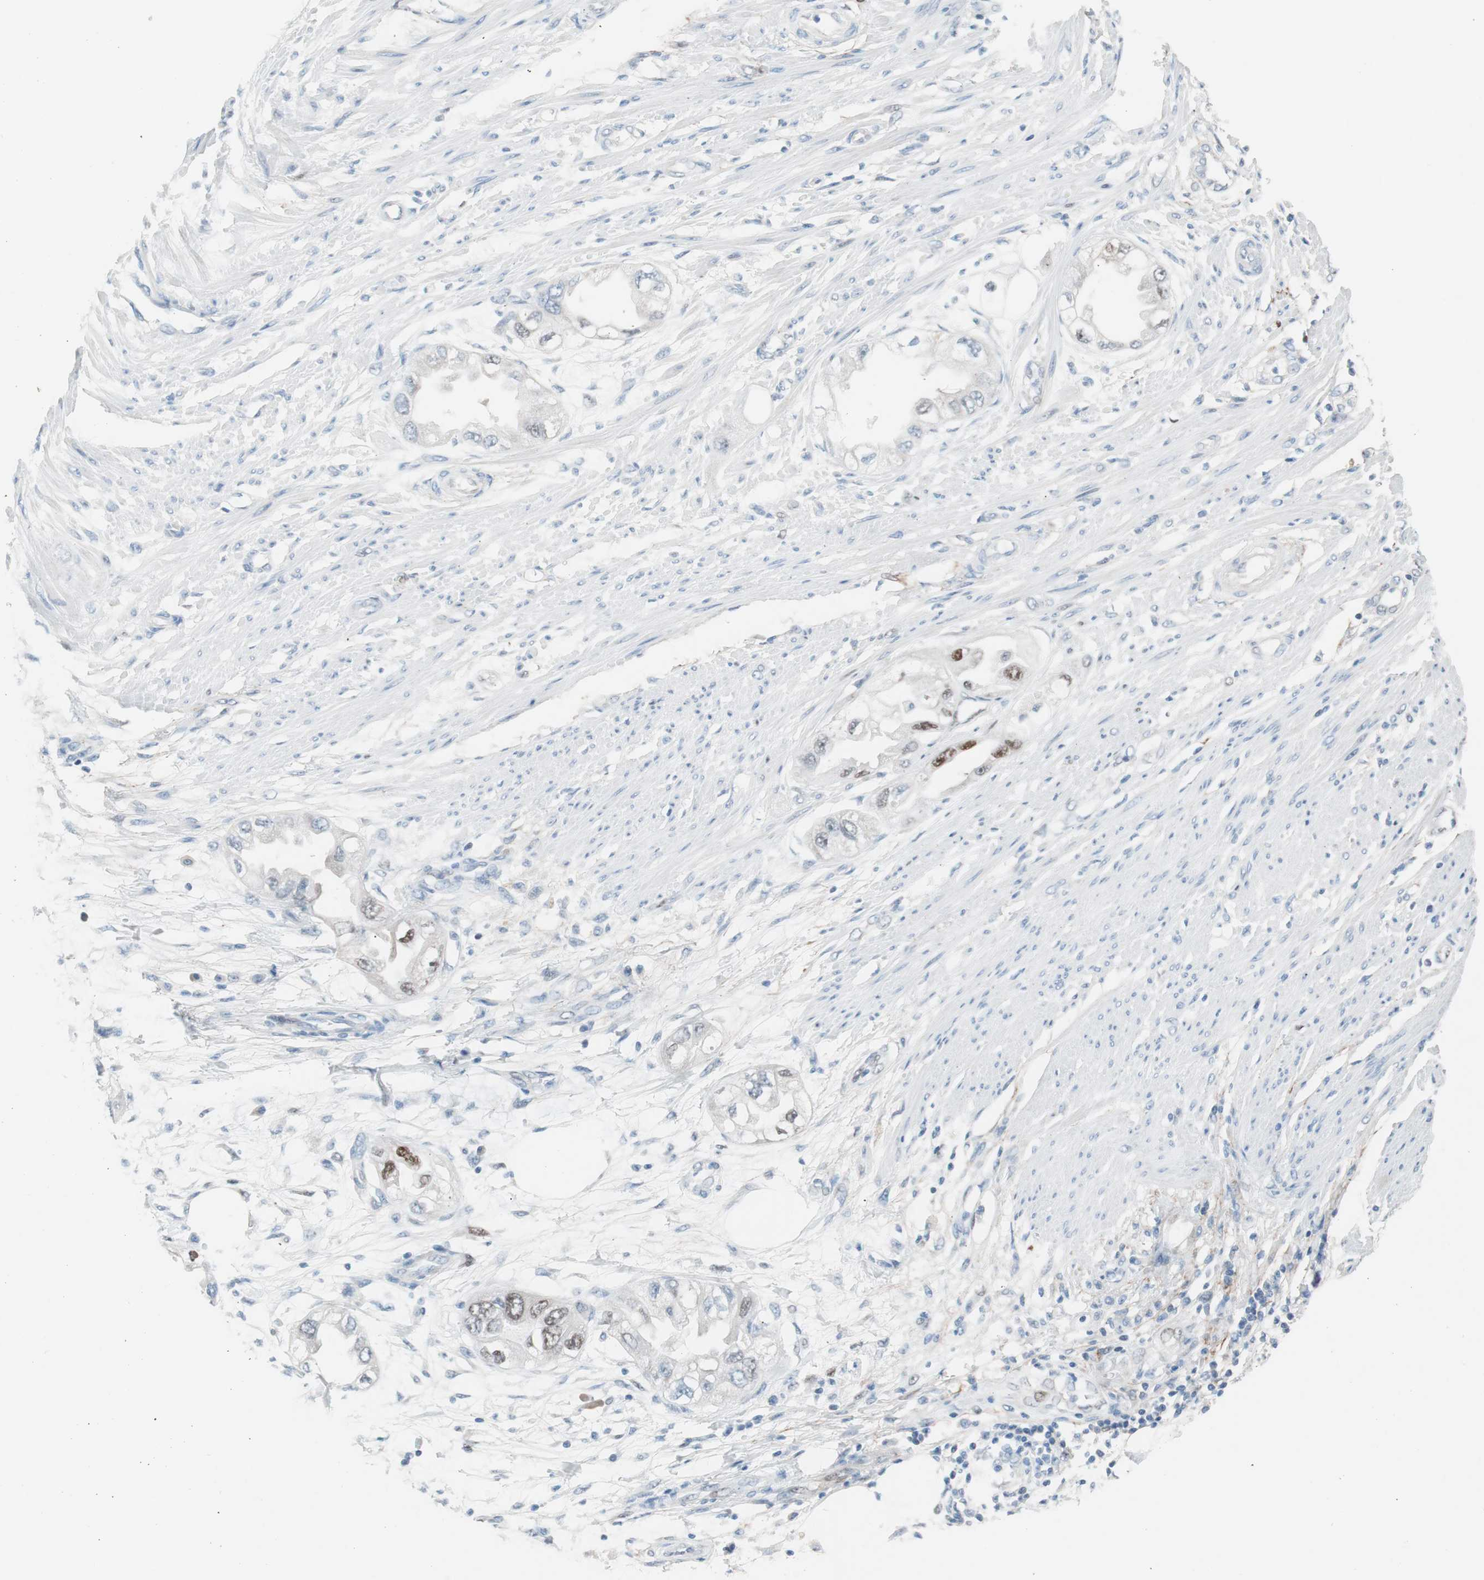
{"staining": {"intensity": "moderate", "quantity": "25%-75%", "location": "nuclear"}, "tissue": "endometrial cancer", "cell_type": "Tumor cells", "image_type": "cancer", "snomed": [{"axis": "morphology", "description": "Adenocarcinoma, NOS"}, {"axis": "topography", "description": "Endometrium"}], "caption": "This micrograph demonstrates immunohistochemistry (IHC) staining of adenocarcinoma (endometrial), with medium moderate nuclear expression in about 25%-75% of tumor cells.", "gene": "FOSL1", "patient": {"sex": "female", "age": 67}}